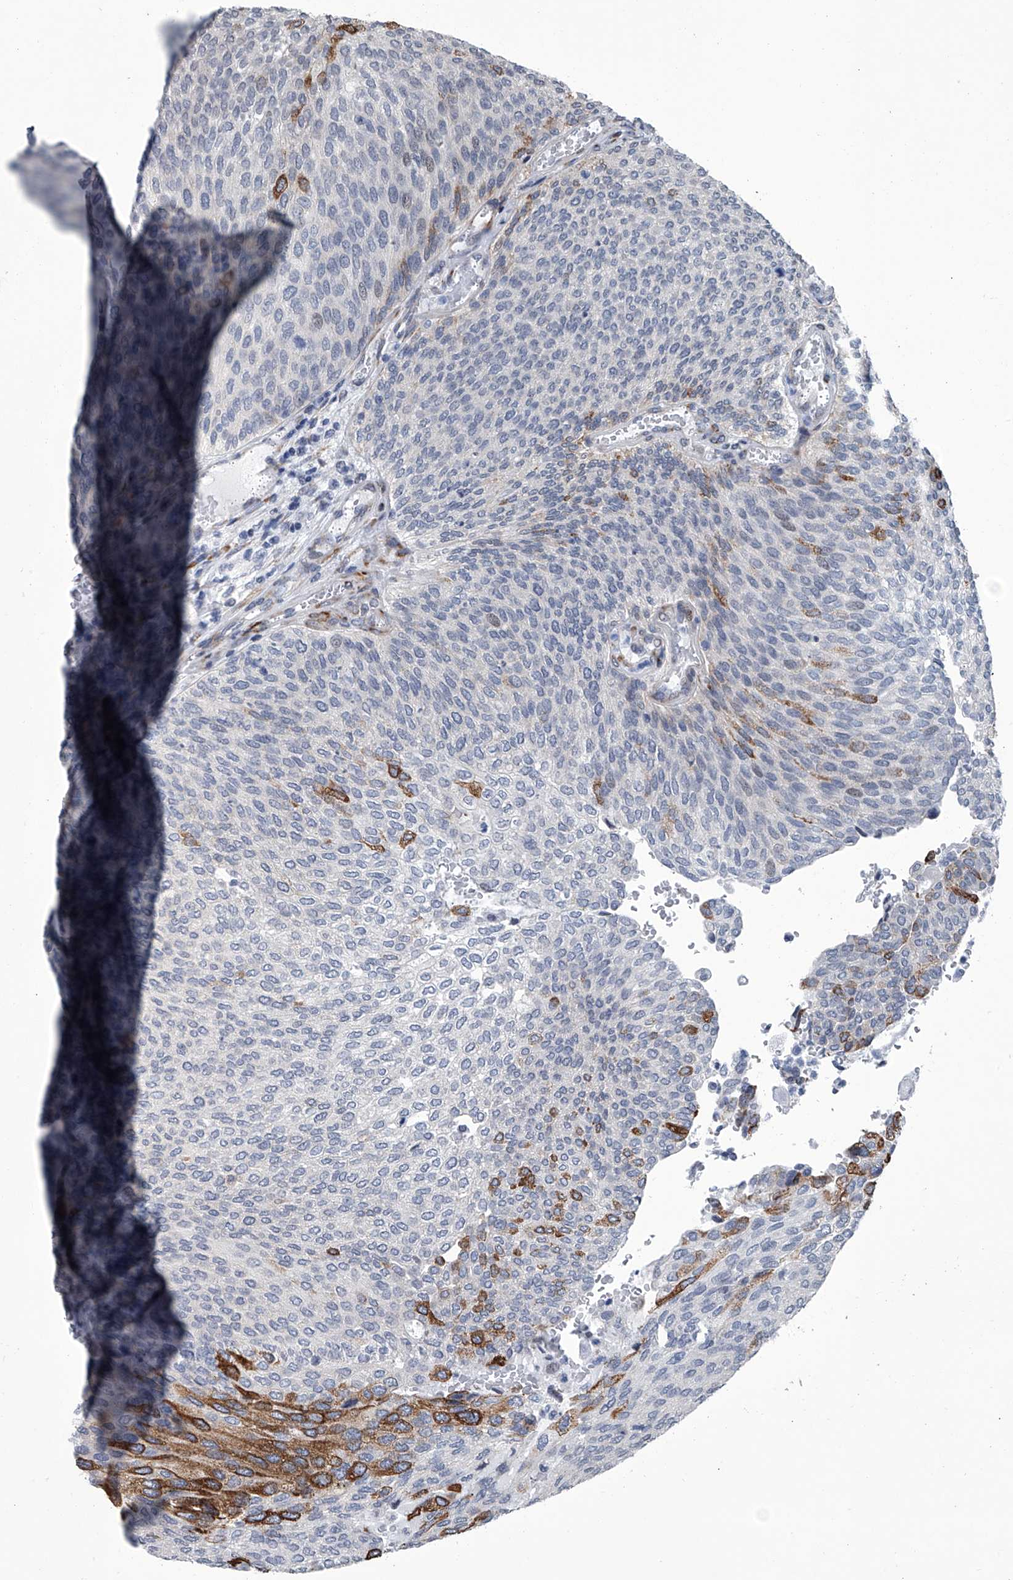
{"staining": {"intensity": "strong", "quantity": "<25%", "location": "cytoplasmic/membranous"}, "tissue": "urothelial cancer", "cell_type": "Tumor cells", "image_type": "cancer", "snomed": [{"axis": "morphology", "description": "Urothelial carcinoma, Low grade"}, {"axis": "topography", "description": "Urinary bladder"}], "caption": "Protein expression analysis of human urothelial cancer reveals strong cytoplasmic/membranous positivity in about <25% of tumor cells. Nuclei are stained in blue.", "gene": "PPP2R5D", "patient": {"sex": "female", "age": 79}}